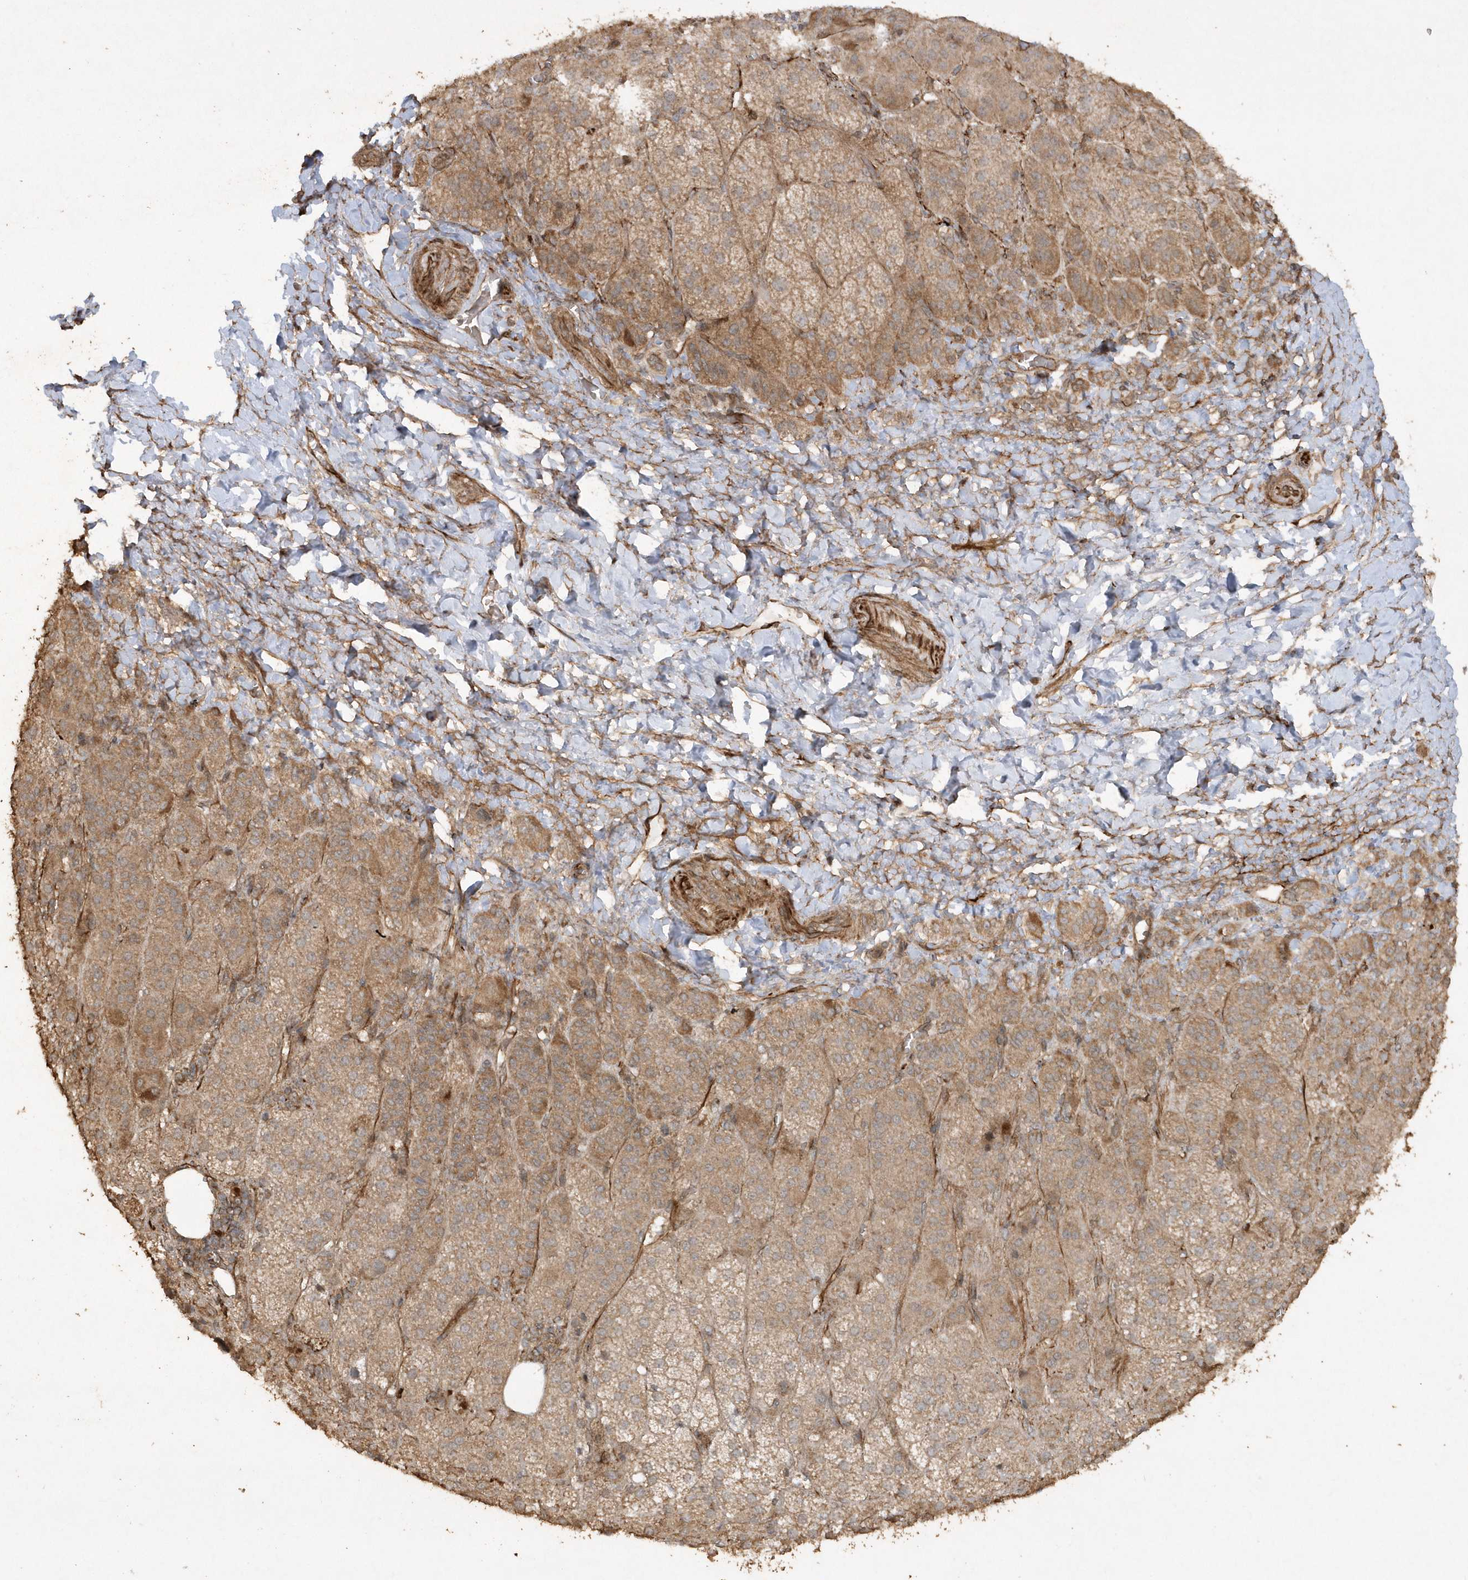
{"staining": {"intensity": "moderate", "quantity": ">75%", "location": "cytoplasmic/membranous"}, "tissue": "adrenal gland", "cell_type": "Glandular cells", "image_type": "normal", "snomed": [{"axis": "morphology", "description": "Normal tissue, NOS"}, {"axis": "topography", "description": "Adrenal gland"}], "caption": "Adrenal gland stained with DAB IHC exhibits medium levels of moderate cytoplasmic/membranous expression in approximately >75% of glandular cells.", "gene": "AVPI1", "patient": {"sex": "female", "age": 57}}